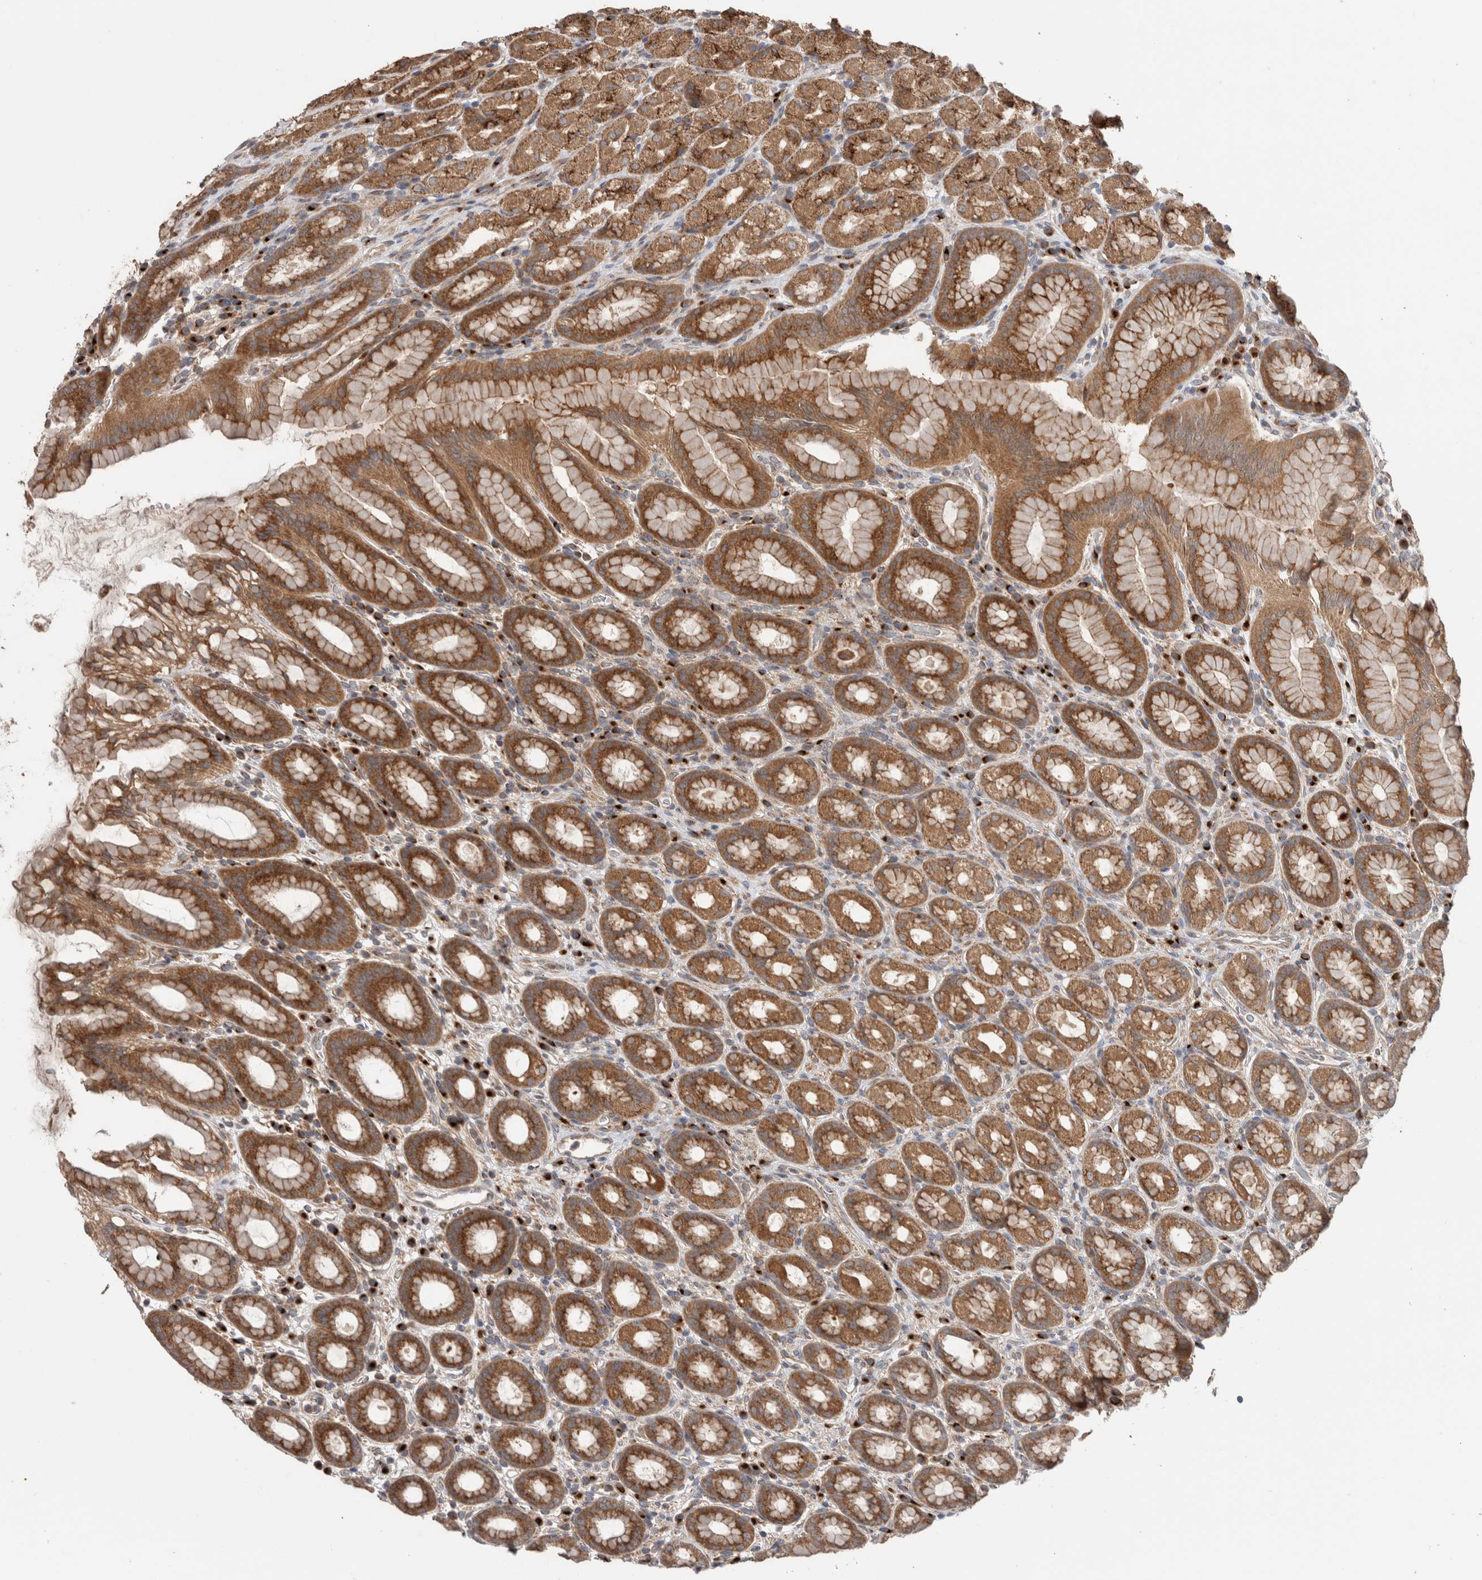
{"staining": {"intensity": "strong", "quantity": ">75%", "location": "cytoplasmic/membranous"}, "tissue": "stomach", "cell_type": "Glandular cells", "image_type": "normal", "snomed": [{"axis": "morphology", "description": "Normal tissue, NOS"}, {"axis": "topography", "description": "Stomach, upper"}], "caption": "Protein expression analysis of benign stomach reveals strong cytoplasmic/membranous positivity in about >75% of glandular cells.", "gene": "TRIM5", "patient": {"sex": "male", "age": 68}}